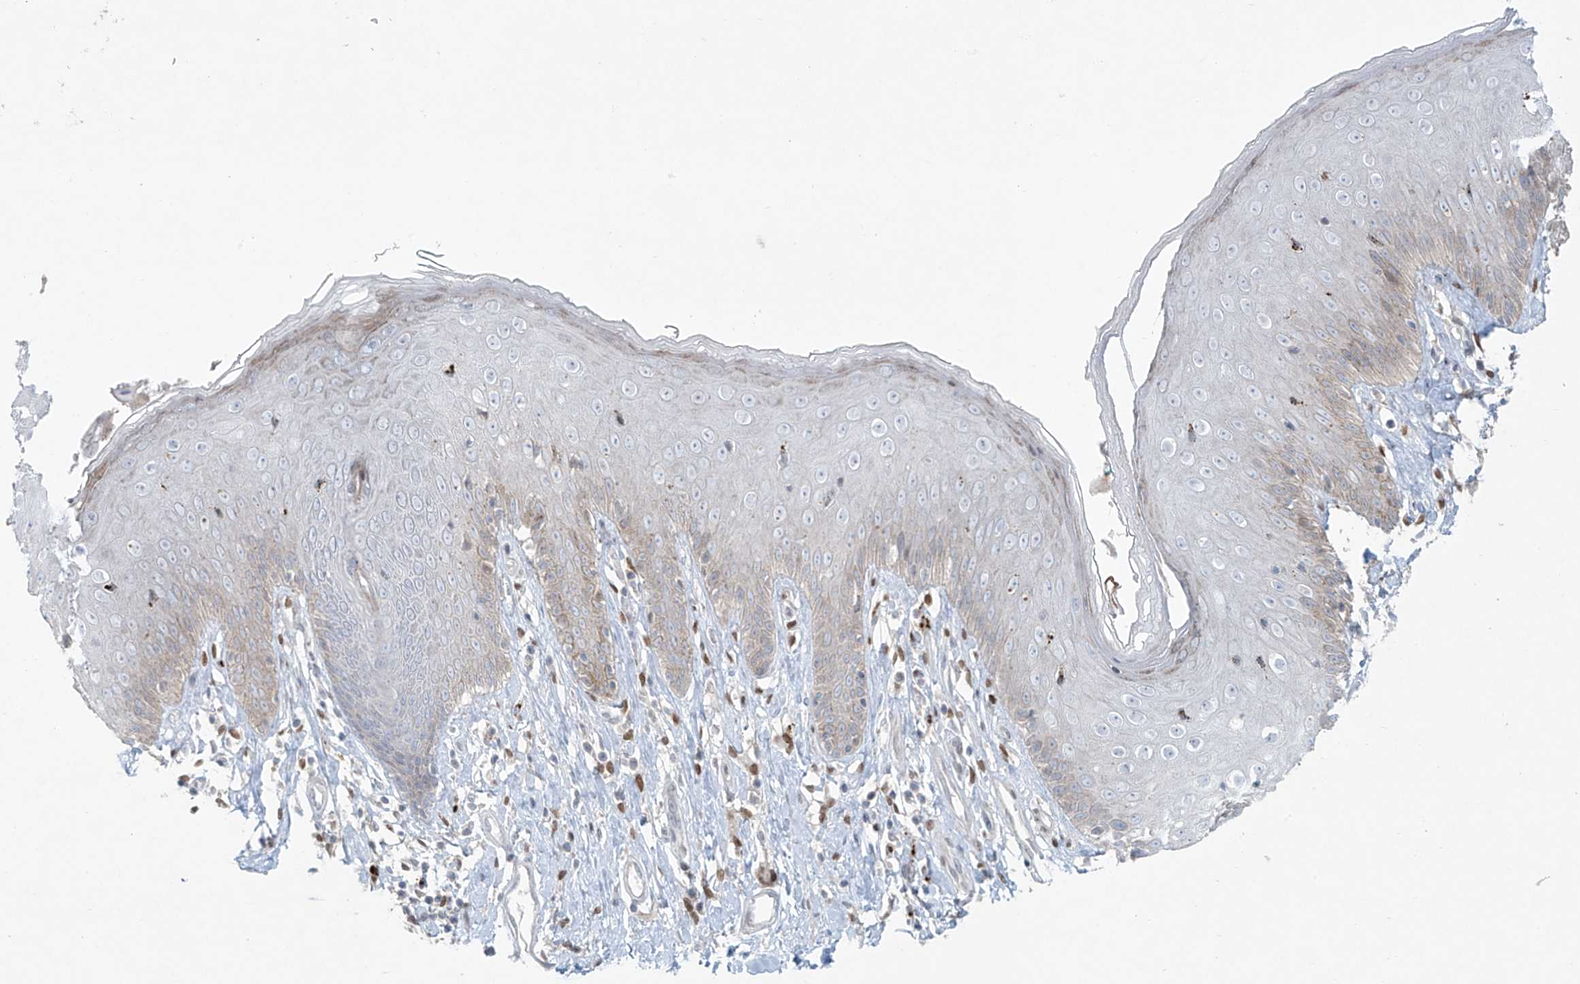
{"staining": {"intensity": "weak", "quantity": "<25%", "location": "cytoplasmic/membranous"}, "tissue": "skin", "cell_type": "Epidermal cells", "image_type": "normal", "snomed": [{"axis": "morphology", "description": "Normal tissue, NOS"}, {"axis": "morphology", "description": "Squamous cell carcinoma, NOS"}, {"axis": "topography", "description": "Vulva"}], "caption": "High magnification brightfield microscopy of benign skin stained with DAB (3,3'-diaminobenzidine) (brown) and counterstained with hematoxylin (blue): epidermal cells show no significant positivity.", "gene": "PPAT", "patient": {"sex": "female", "age": 85}}